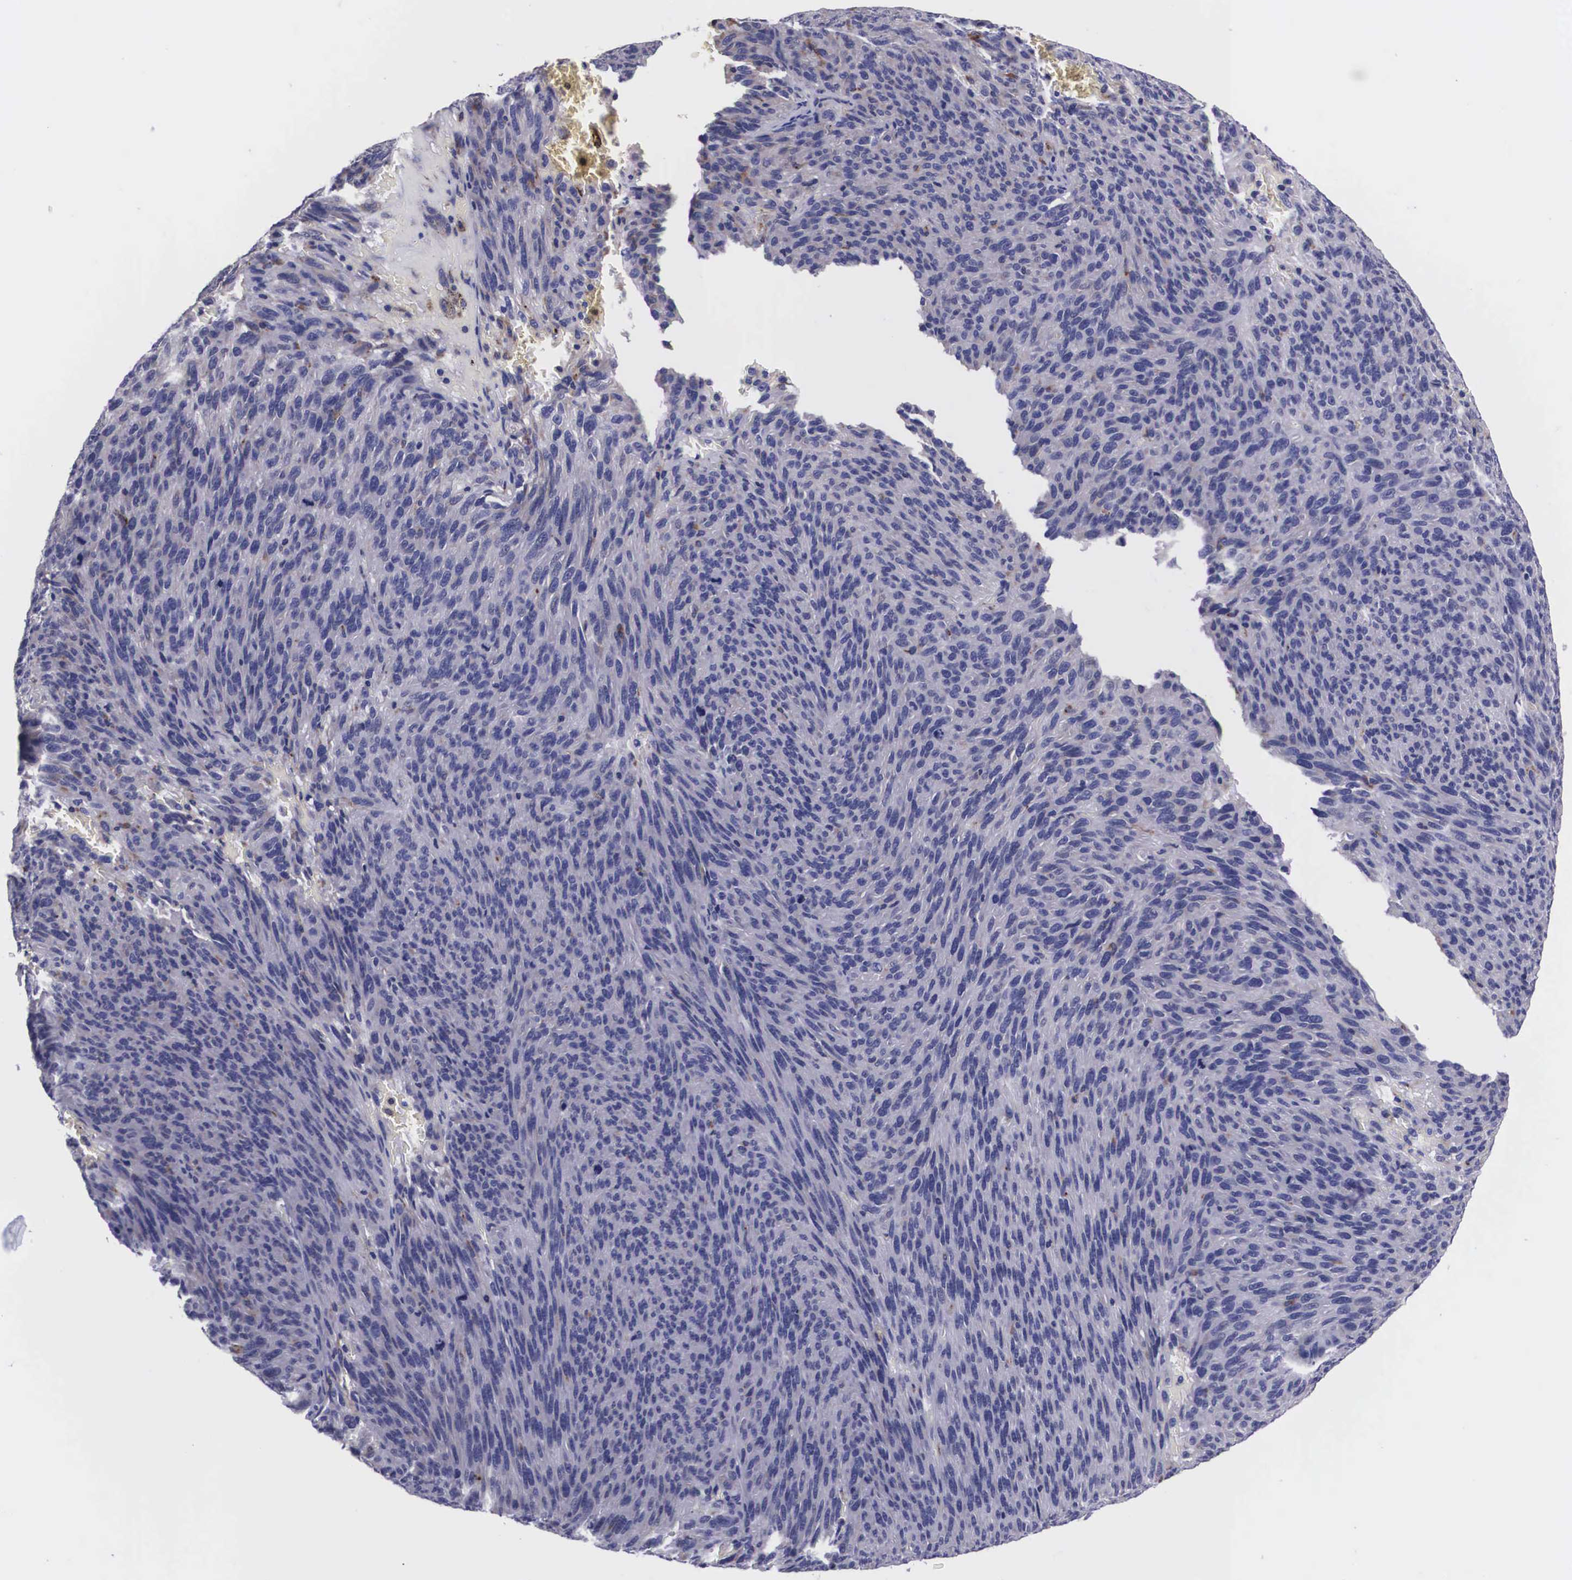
{"staining": {"intensity": "negative", "quantity": "none", "location": "none"}, "tissue": "melanoma", "cell_type": "Tumor cells", "image_type": "cancer", "snomed": [{"axis": "morphology", "description": "Malignant melanoma, NOS"}, {"axis": "topography", "description": "Skin"}], "caption": "The image displays no significant expression in tumor cells of melanoma.", "gene": "CRELD2", "patient": {"sex": "male", "age": 76}}